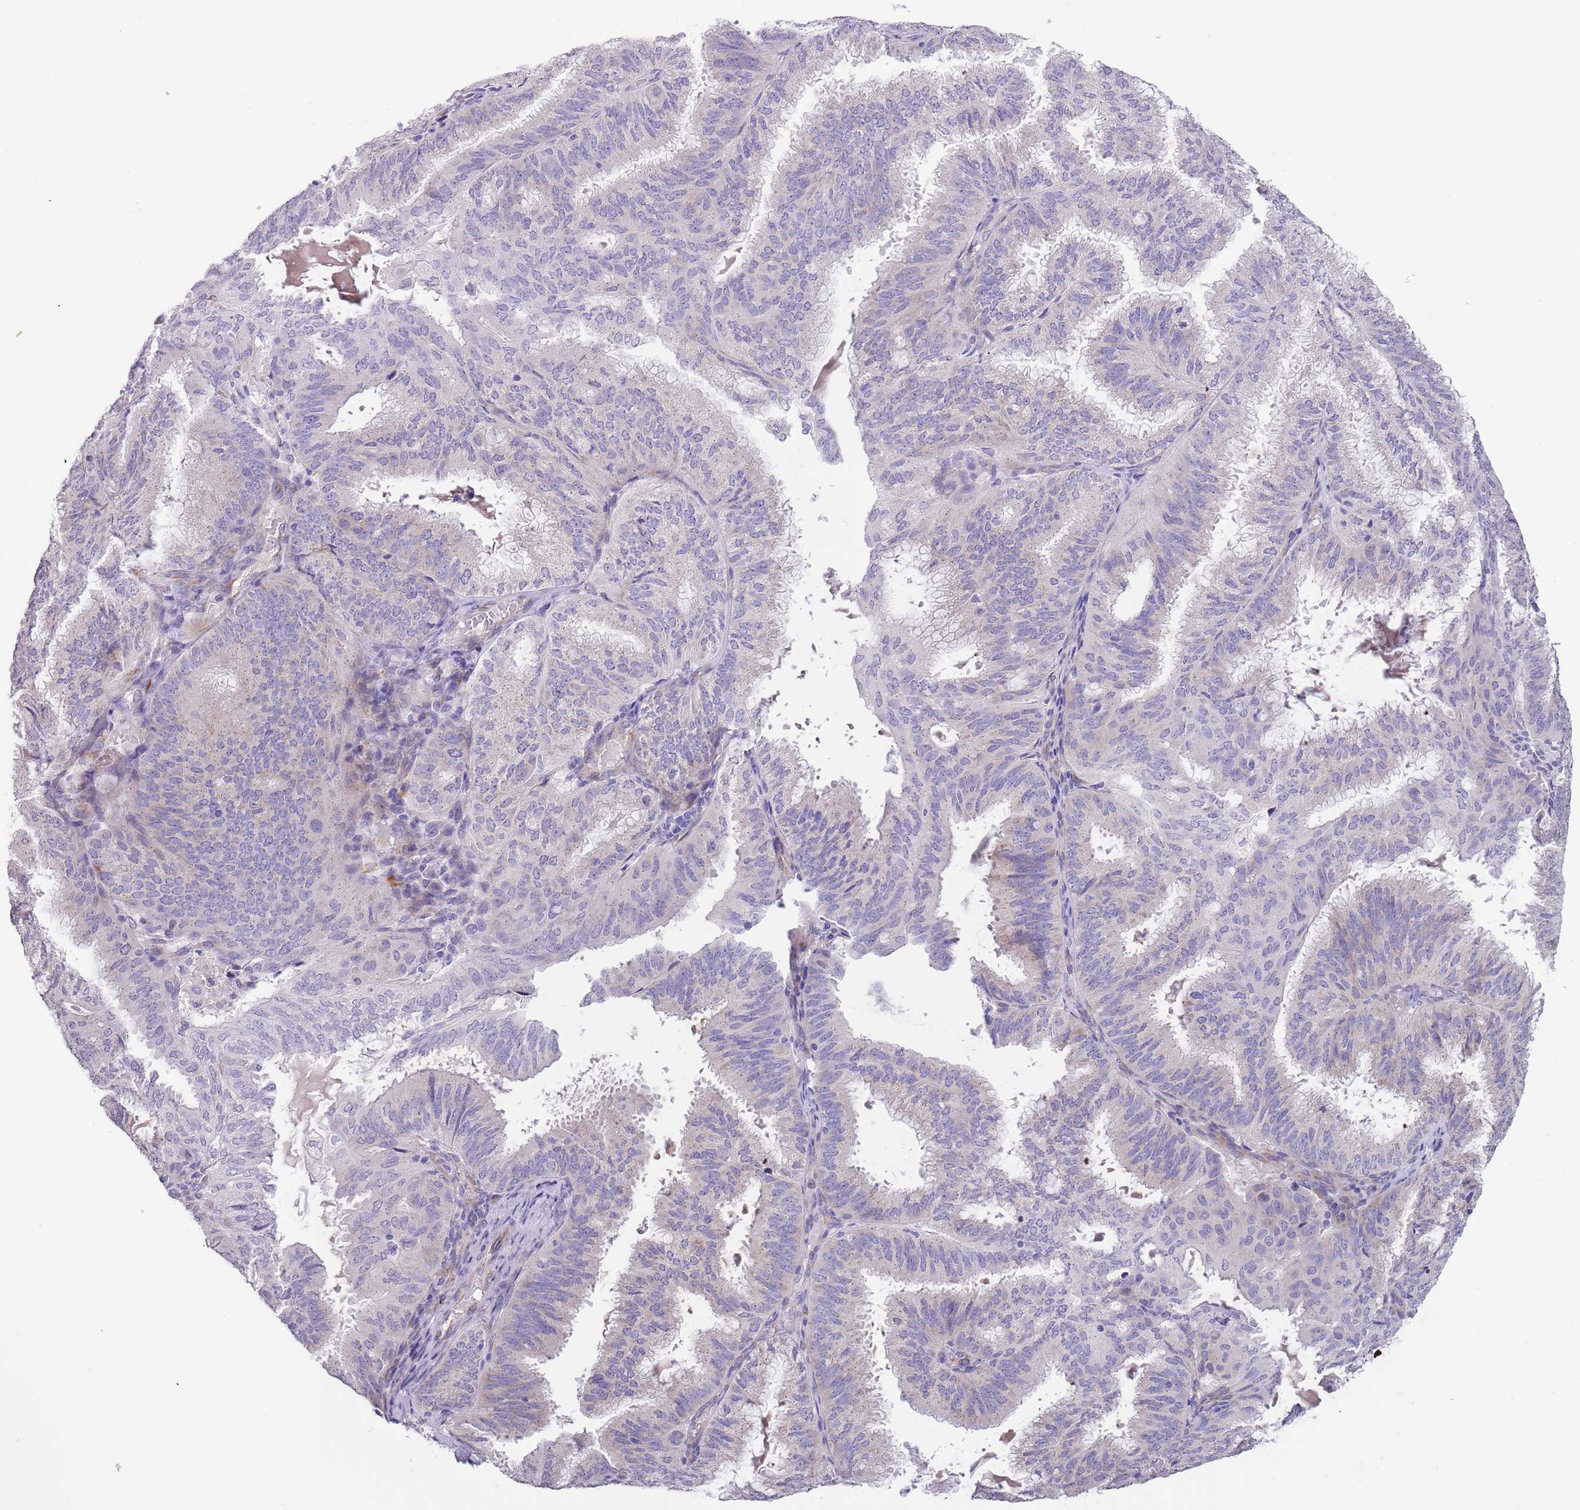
{"staining": {"intensity": "negative", "quantity": "none", "location": "none"}, "tissue": "endometrial cancer", "cell_type": "Tumor cells", "image_type": "cancer", "snomed": [{"axis": "morphology", "description": "Adenocarcinoma, NOS"}, {"axis": "topography", "description": "Endometrium"}], "caption": "High power microscopy micrograph of an IHC photomicrograph of endometrial cancer (adenocarcinoma), revealing no significant expression in tumor cells.", "gene": "TNRC6C", "patient": {"sex": "female", "age": 49}}